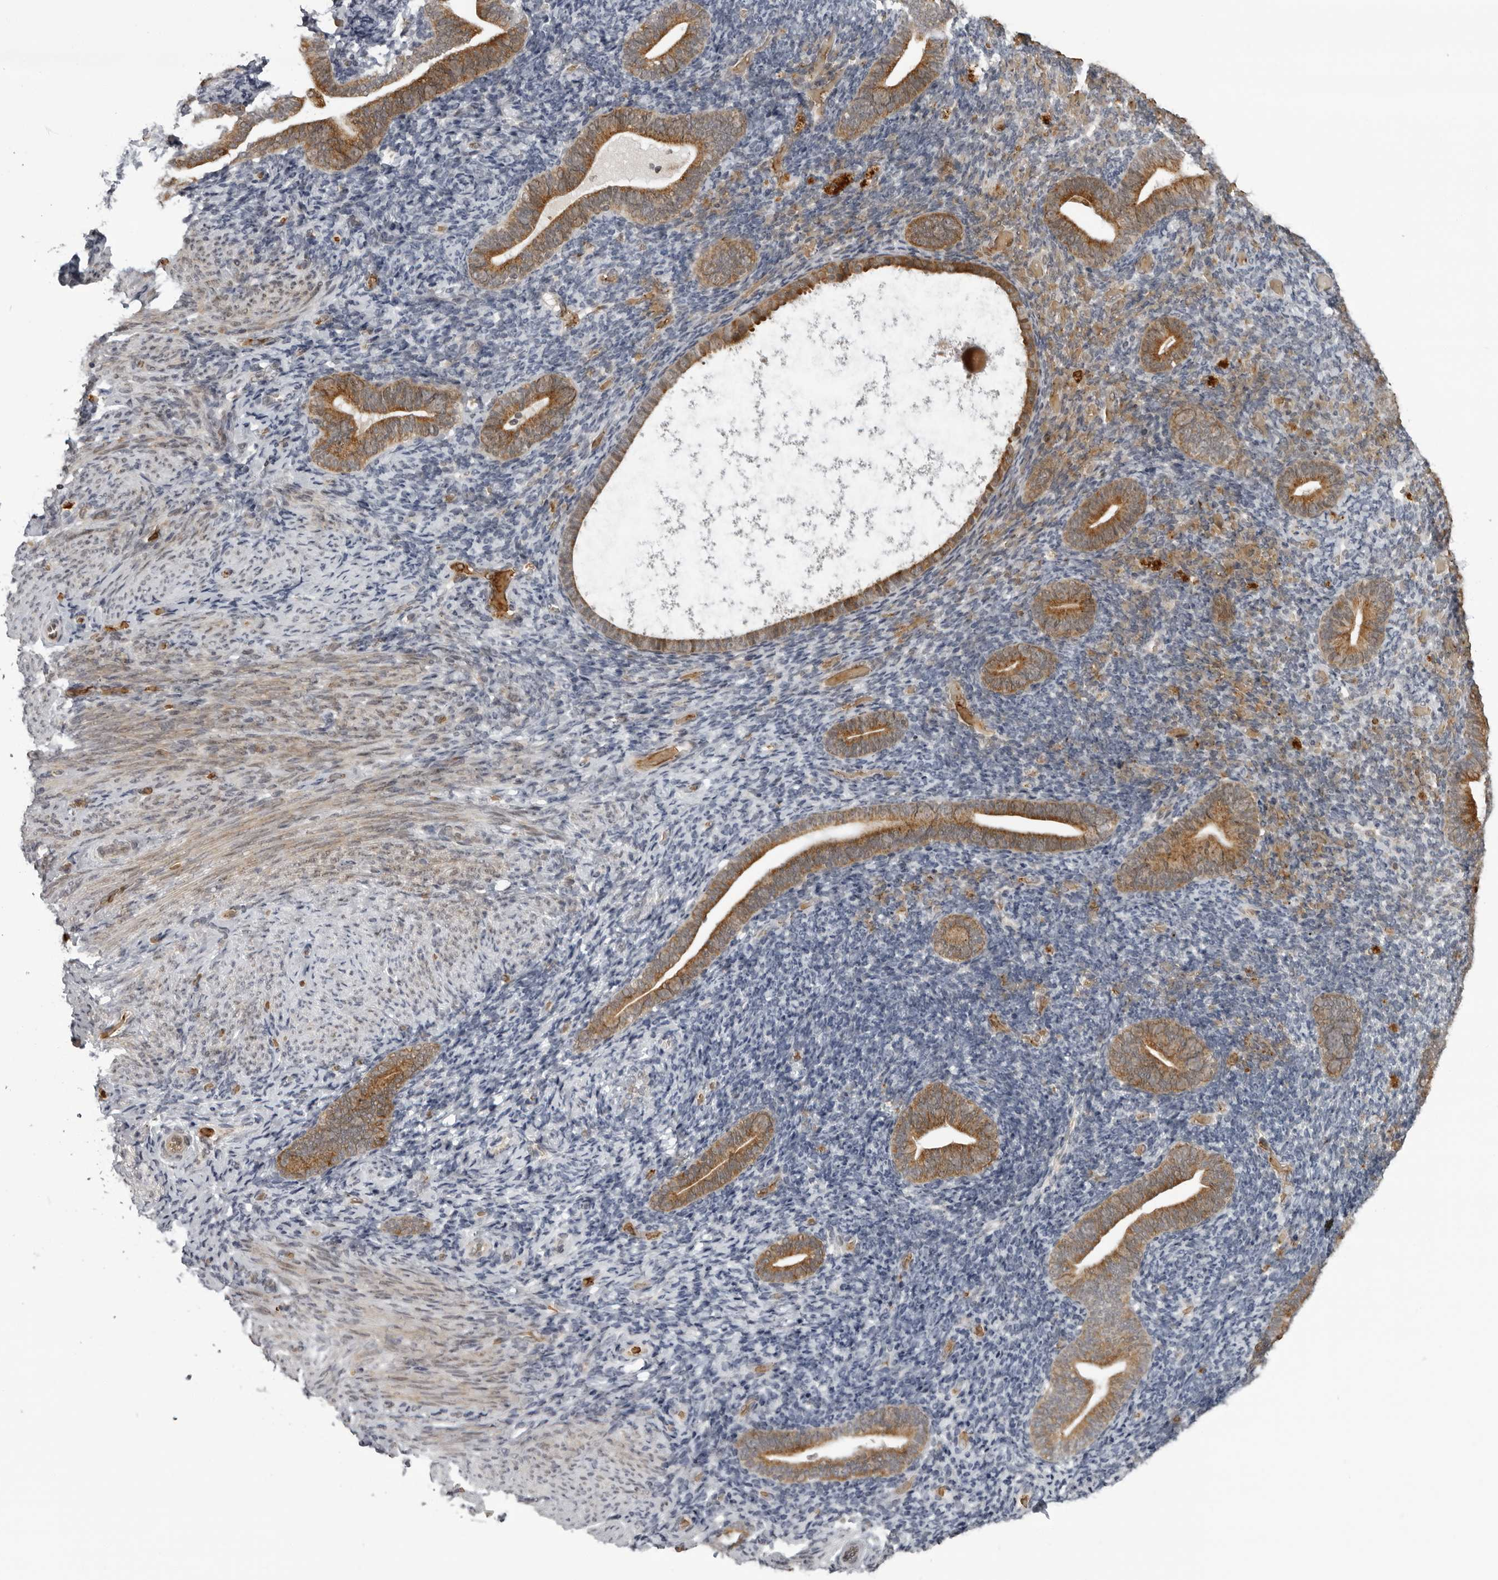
{"staining": {"intensity": "negative", "quantity": "none", "location": "none"}, "tissue": "endometrium", "cell_type": "Cells in endometrial stroma", "image_type": "normal", "snomed": [{"axis": "morphology", "description": "Normal tissue, NOS"}, {"axis": "topography", "description": "Endometrium"}], "caption": "Immunohistochemistry (IHC) photomicrograph of unremarkable human endometrium stained for a protein (brown), which demonstrates no staining in cells in endometrial stroma.", "gene": "THOP1", "patient": {"sex": "female", "age": 51}}